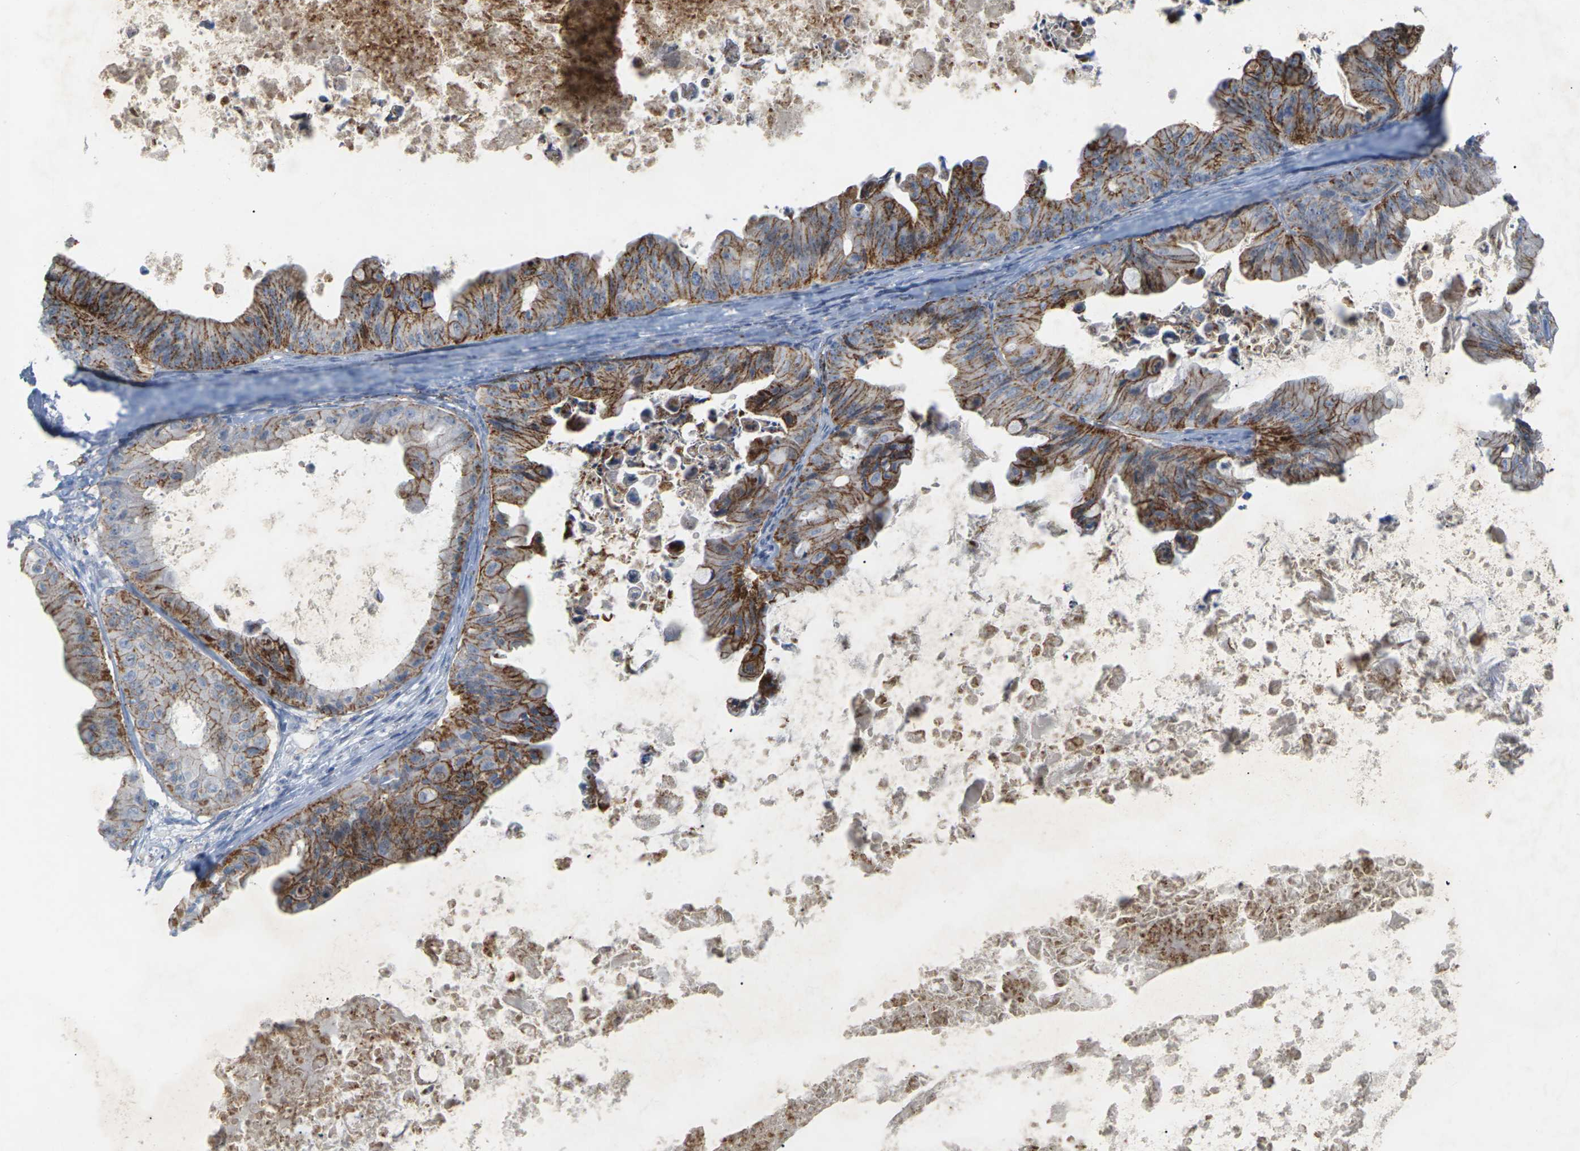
{"staining": {"intensity": "moderate", "quantity": ">75%", "location": "cytoplasmic/membranous"}, "tissue": "ovarian cancer", "cell_type": "Tumor cells", "image_type": "cancer", "snomed": [{"axis": "morphology", "description": "Cystadenocarcinoma, mucinous, NOS"}, {"axis": "topography", "description": "Ovary"}], "caption": "Protein staining reveals moderate cytoplasmic/membranous staining in approximately >75% of tumor cells in ovarian cancer (mucinous cystadenocarcinoma).", "gene": "CLDN3", "patient": {"sex": "female", "age": 37}}